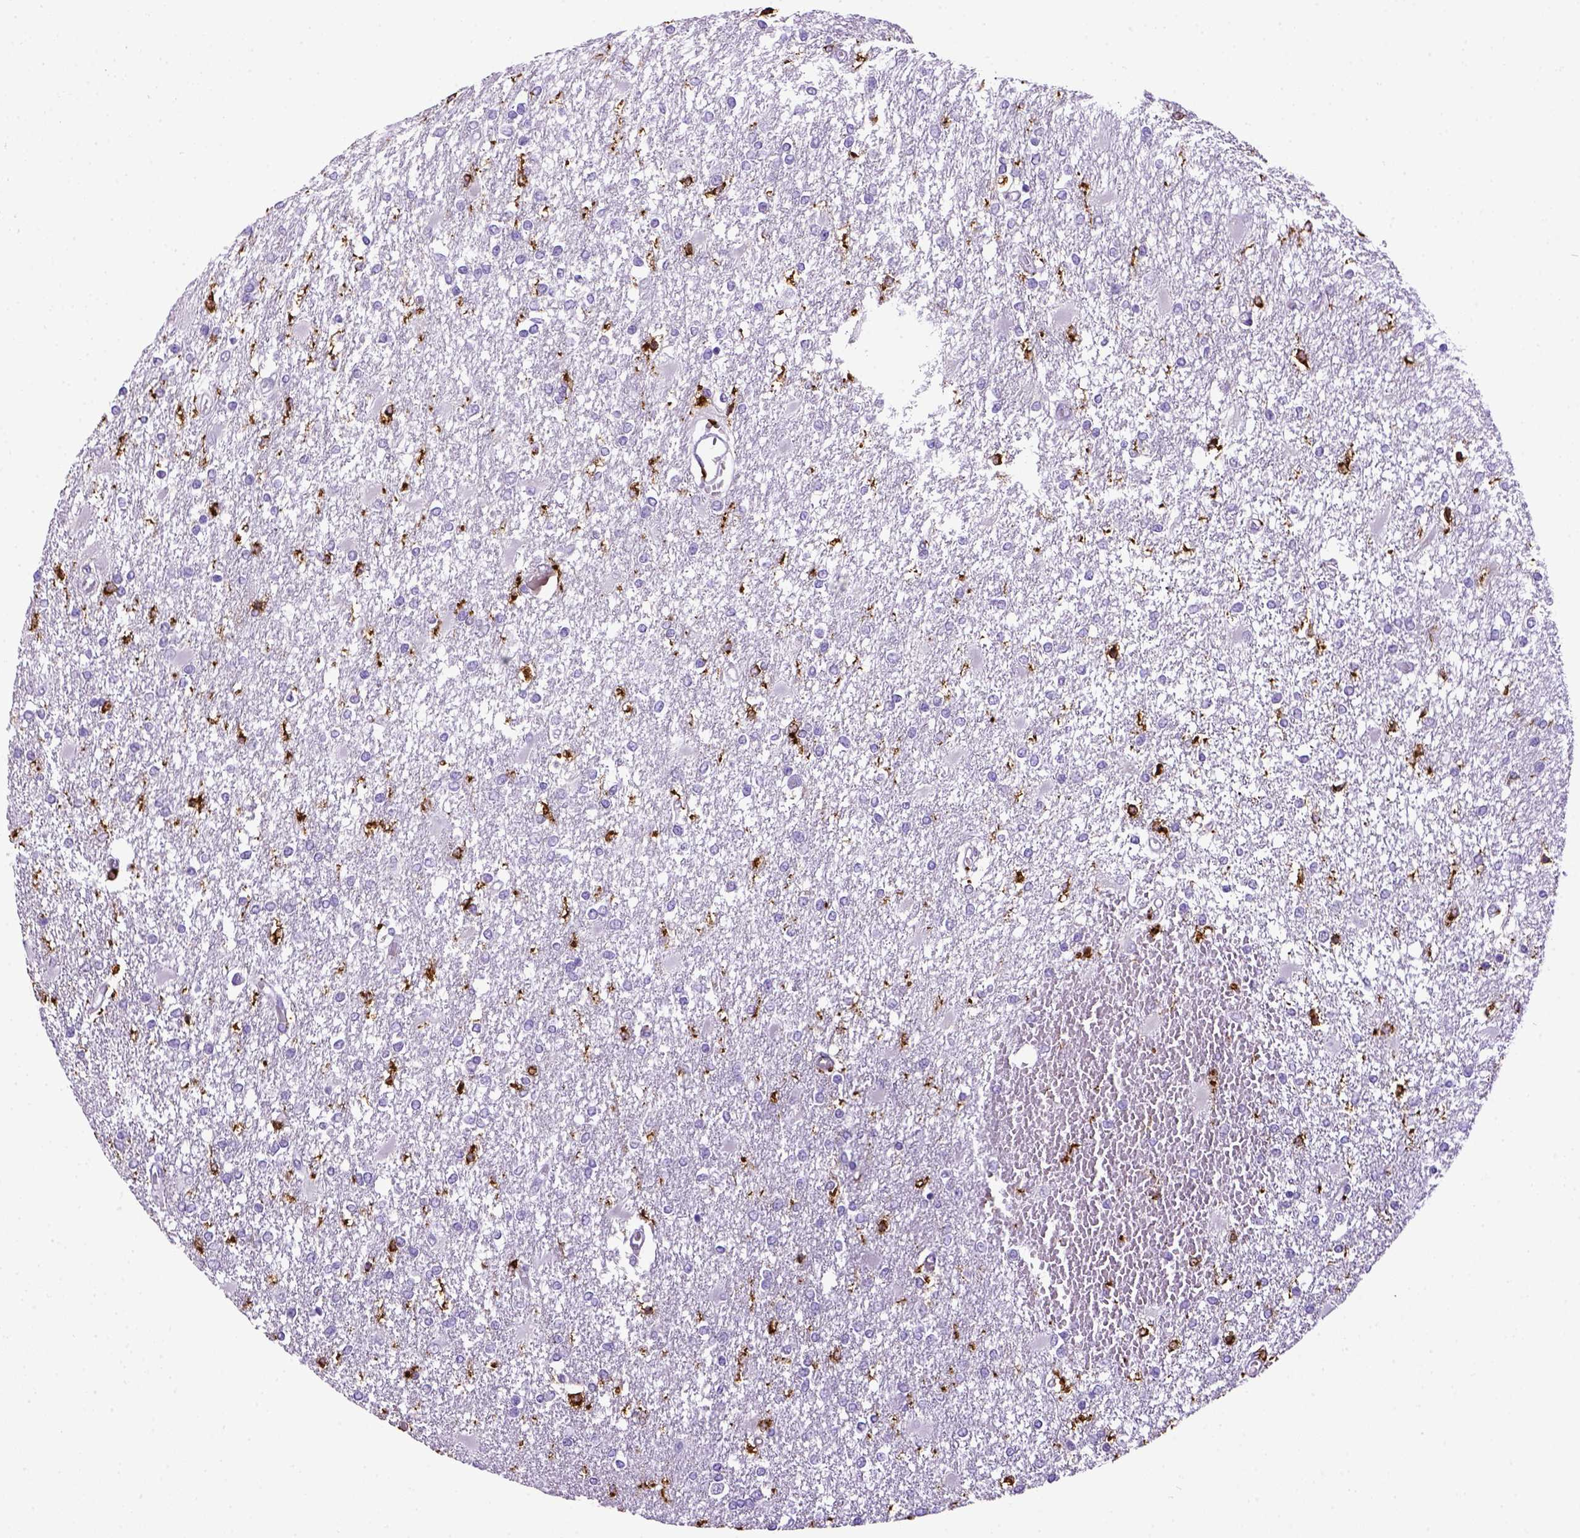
{"staining": {"intensity": "negative", "quantity": "none", "location": "none"}, "tissue": "glioma", "cell_type": "Tumor cells", "image_type": "cancer", "snomed": [{"axis": "morphology", "description": "Glioma, malignant, High grade"}, {"axis": "topography", "description": "Cerebral cortex"}], "caption": "A histopathology image of glioma stained for a protein shows no brown staining in tumor cells. (DAB IHC, high magnification).", "gene": "CD68", "patient": {"sex": "male", "age": 79}}